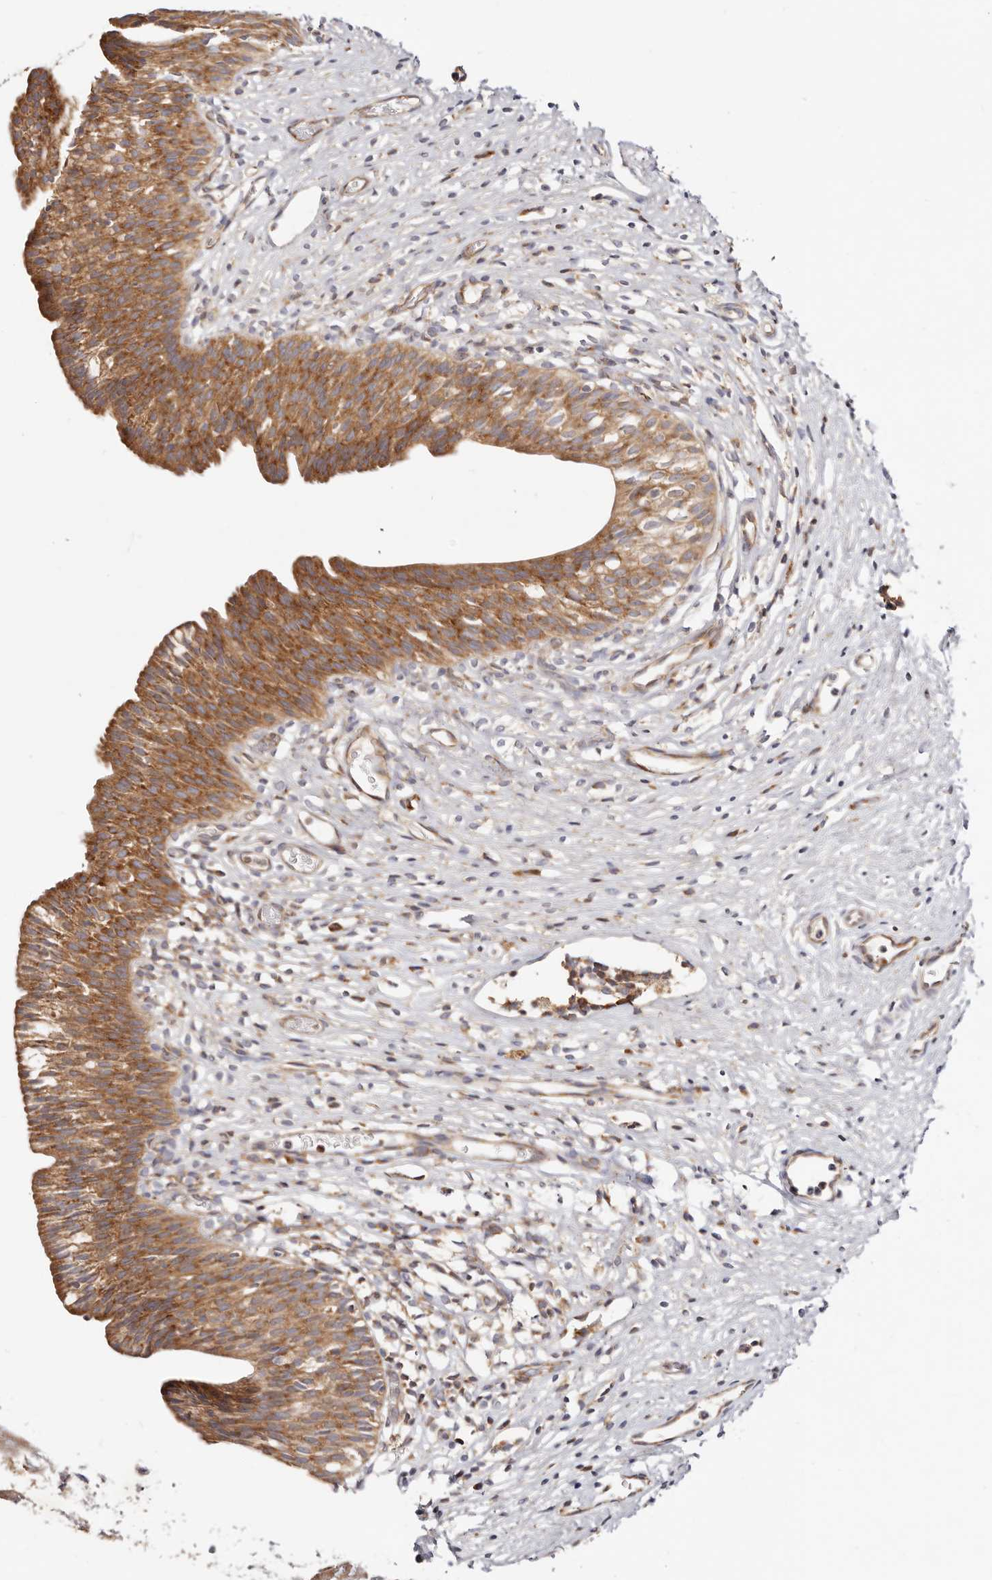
{"staining": {"intensity": "moderate", "quantity": ">75%", "location": "cytoplasmic/membranous"}, "tissue": "urinary bladder", "cell_type": "Urothelial cells", "image_type": "normal", "snomed": [{"axis": "morphology", "description": "Normal tissue, NOS"}, {"axis": "topography", "description": "Urinary bladder"}], "caption": "Immunohistochemical staining of unremarkable urinary bladder shows moderate cytoplasmic/membranous protein positivity in about >75% of urothelial cells. Using DAB (3,3'-diaminobenzidine) (brown) and hematoxylin (blue) stains, captured at high magnification using brightfield microscopy.", "gene": "GNA13", "patient": {"sex": "male", "age": 1}}